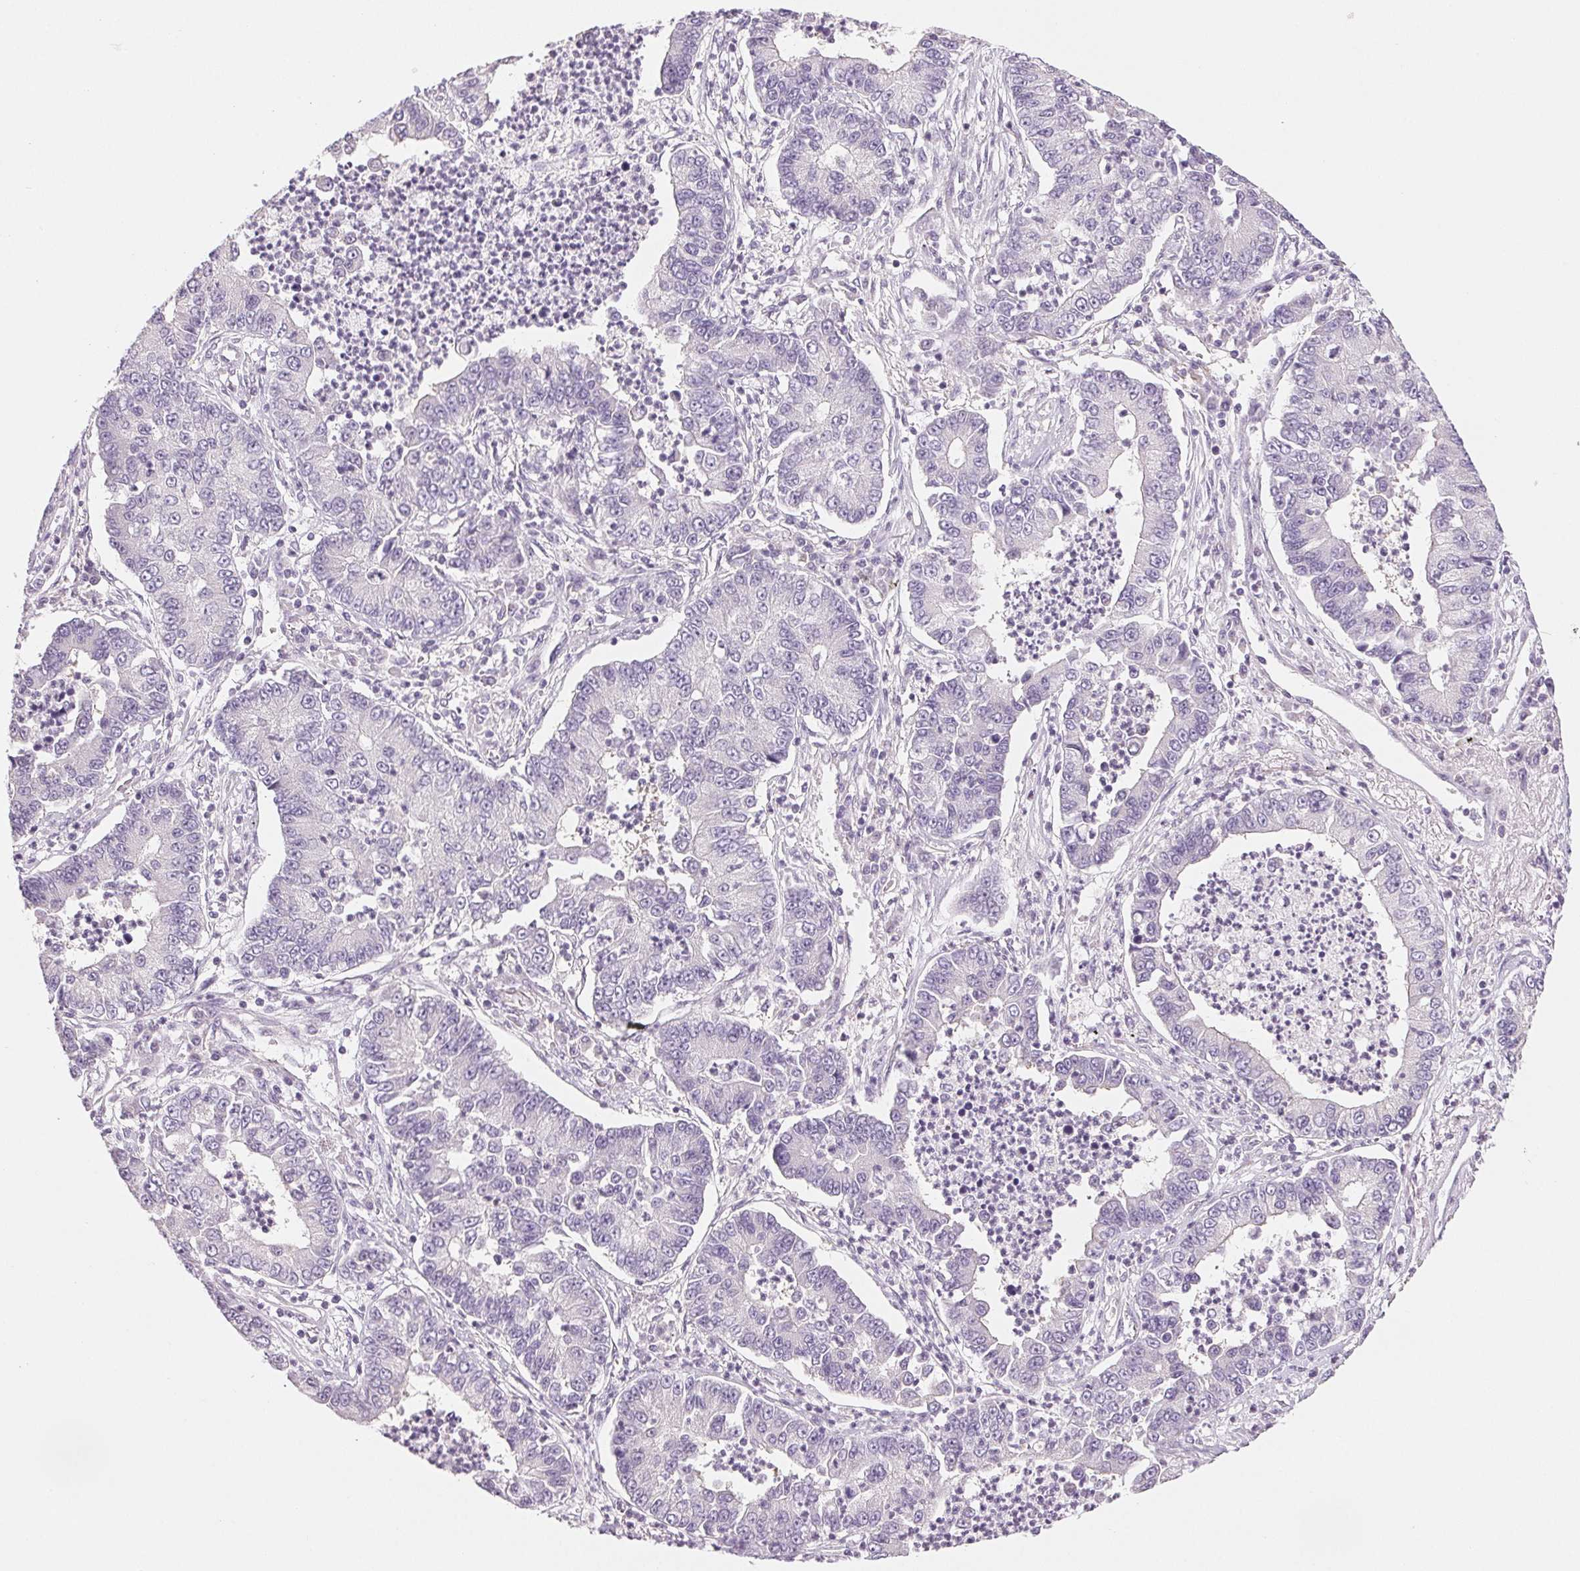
{"staining": {"intensity": "negative", "quantity": "none", "location": "none"}, "tissue": "lung cancer", "cell_type": "Tumor cells", "image_type": "cancer", "snomed": [{"axis": "morphology", "description": "Adenocarcinoma, NOS"}, {"axis": "topography", "description": "Lung"}], "caption": "Tumor cells are negative for brown protein staining in lung cancer (adenocarcinoma). (DAB (3,3'-diaminobenzidine) immunohistochemistry with hematoxylin counter stain).", "gene": "DNAJC6", "patient": {"sex": "female", "age": 57}}